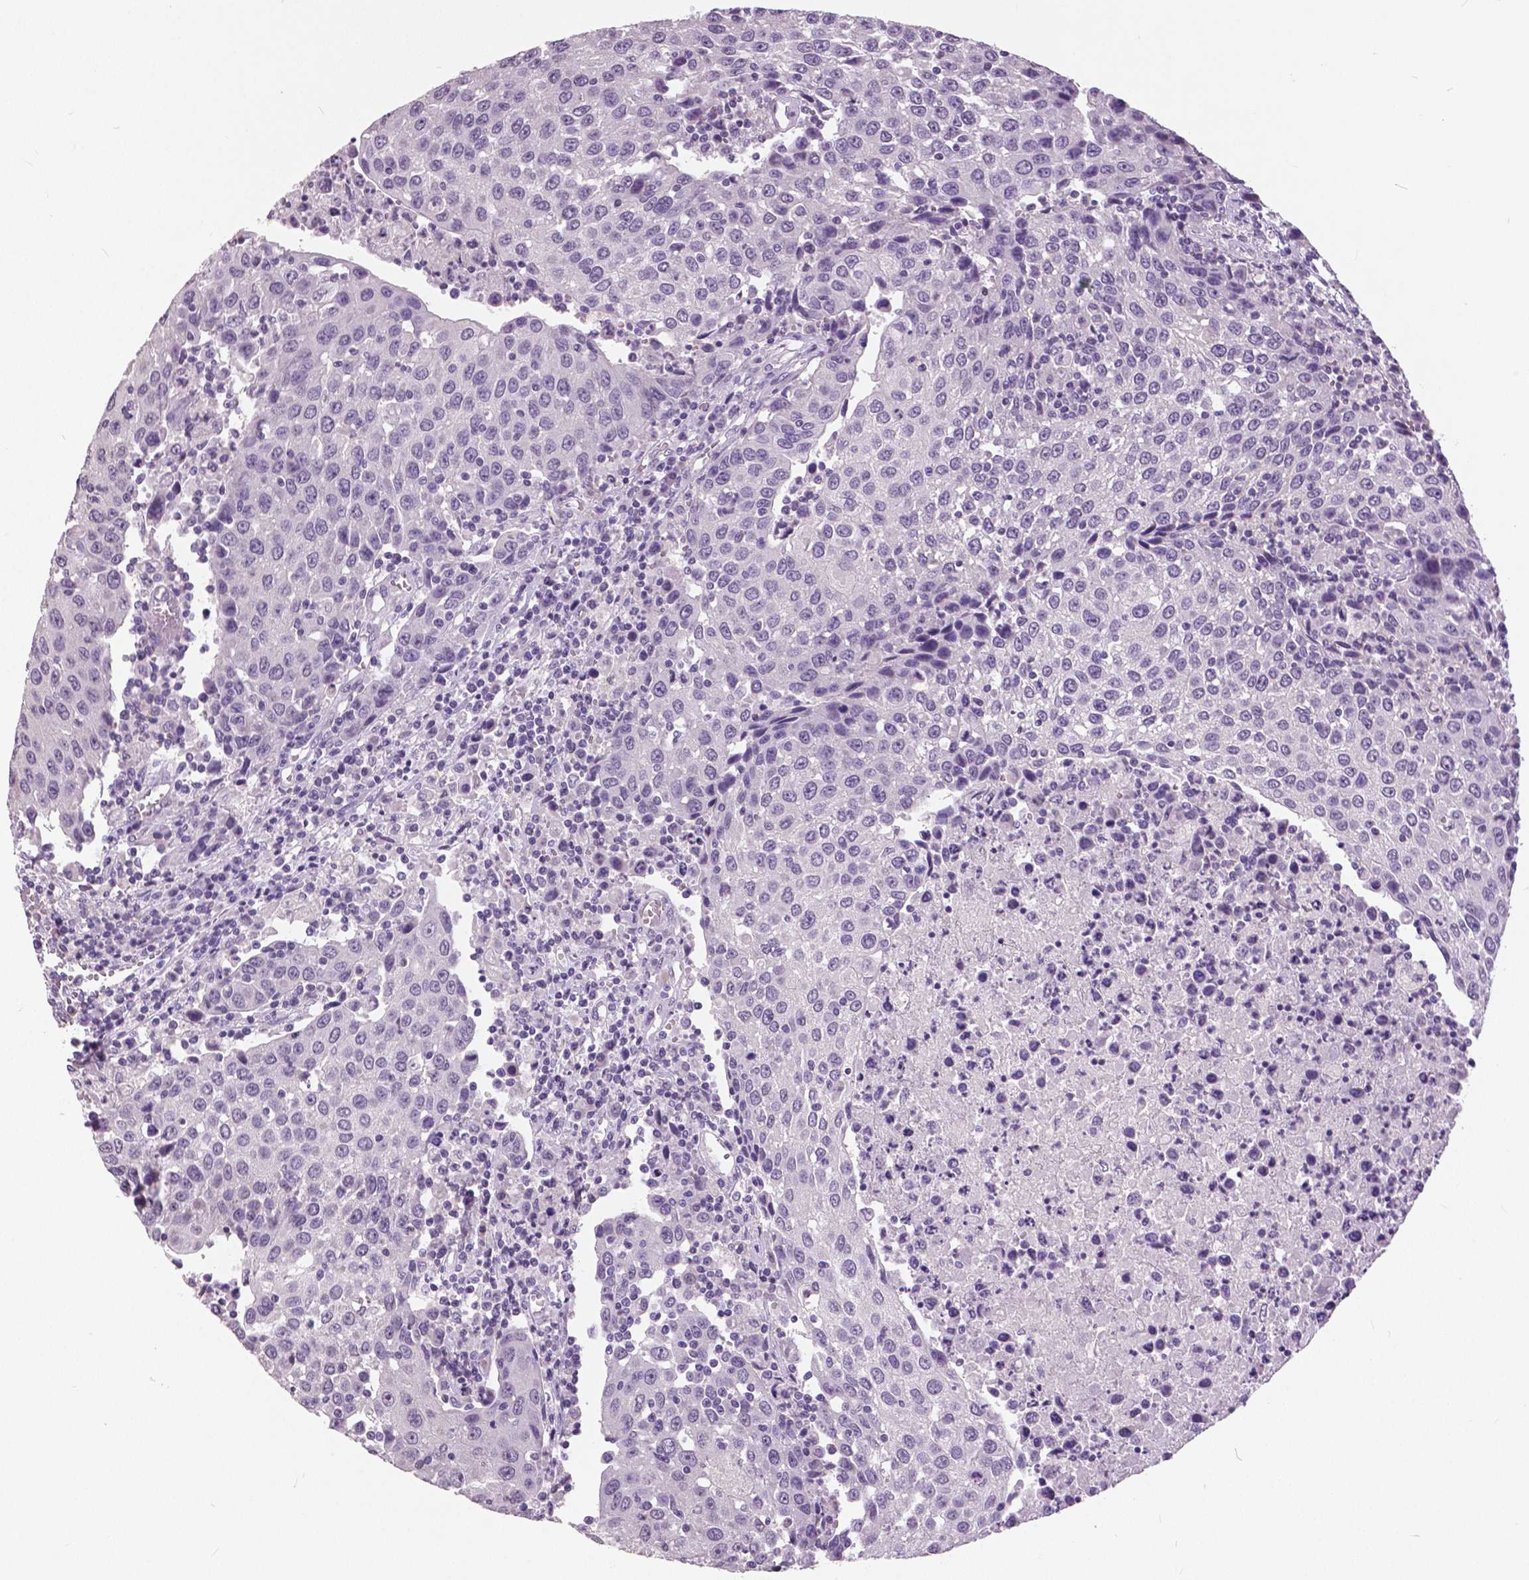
{"staining": {"intensity": "negative", "quantity": "none", "location": "none"}, "tissue": "urothelial cancer", "cell_type": "Tumor cells", "image_type": "cancer", "snomed": [{"axis": "morphology", "description": "Urothelial carcinoma, High grade"}, {"axis": "topography", "description": "Urinary bladder"}], "caption": "Histopathology image shows no significant protein expression in tumor cells of urothelial carcinoma (high-grade).", "gene": "GRIN2A", "patient": {"sex": "female", "age": 85}}